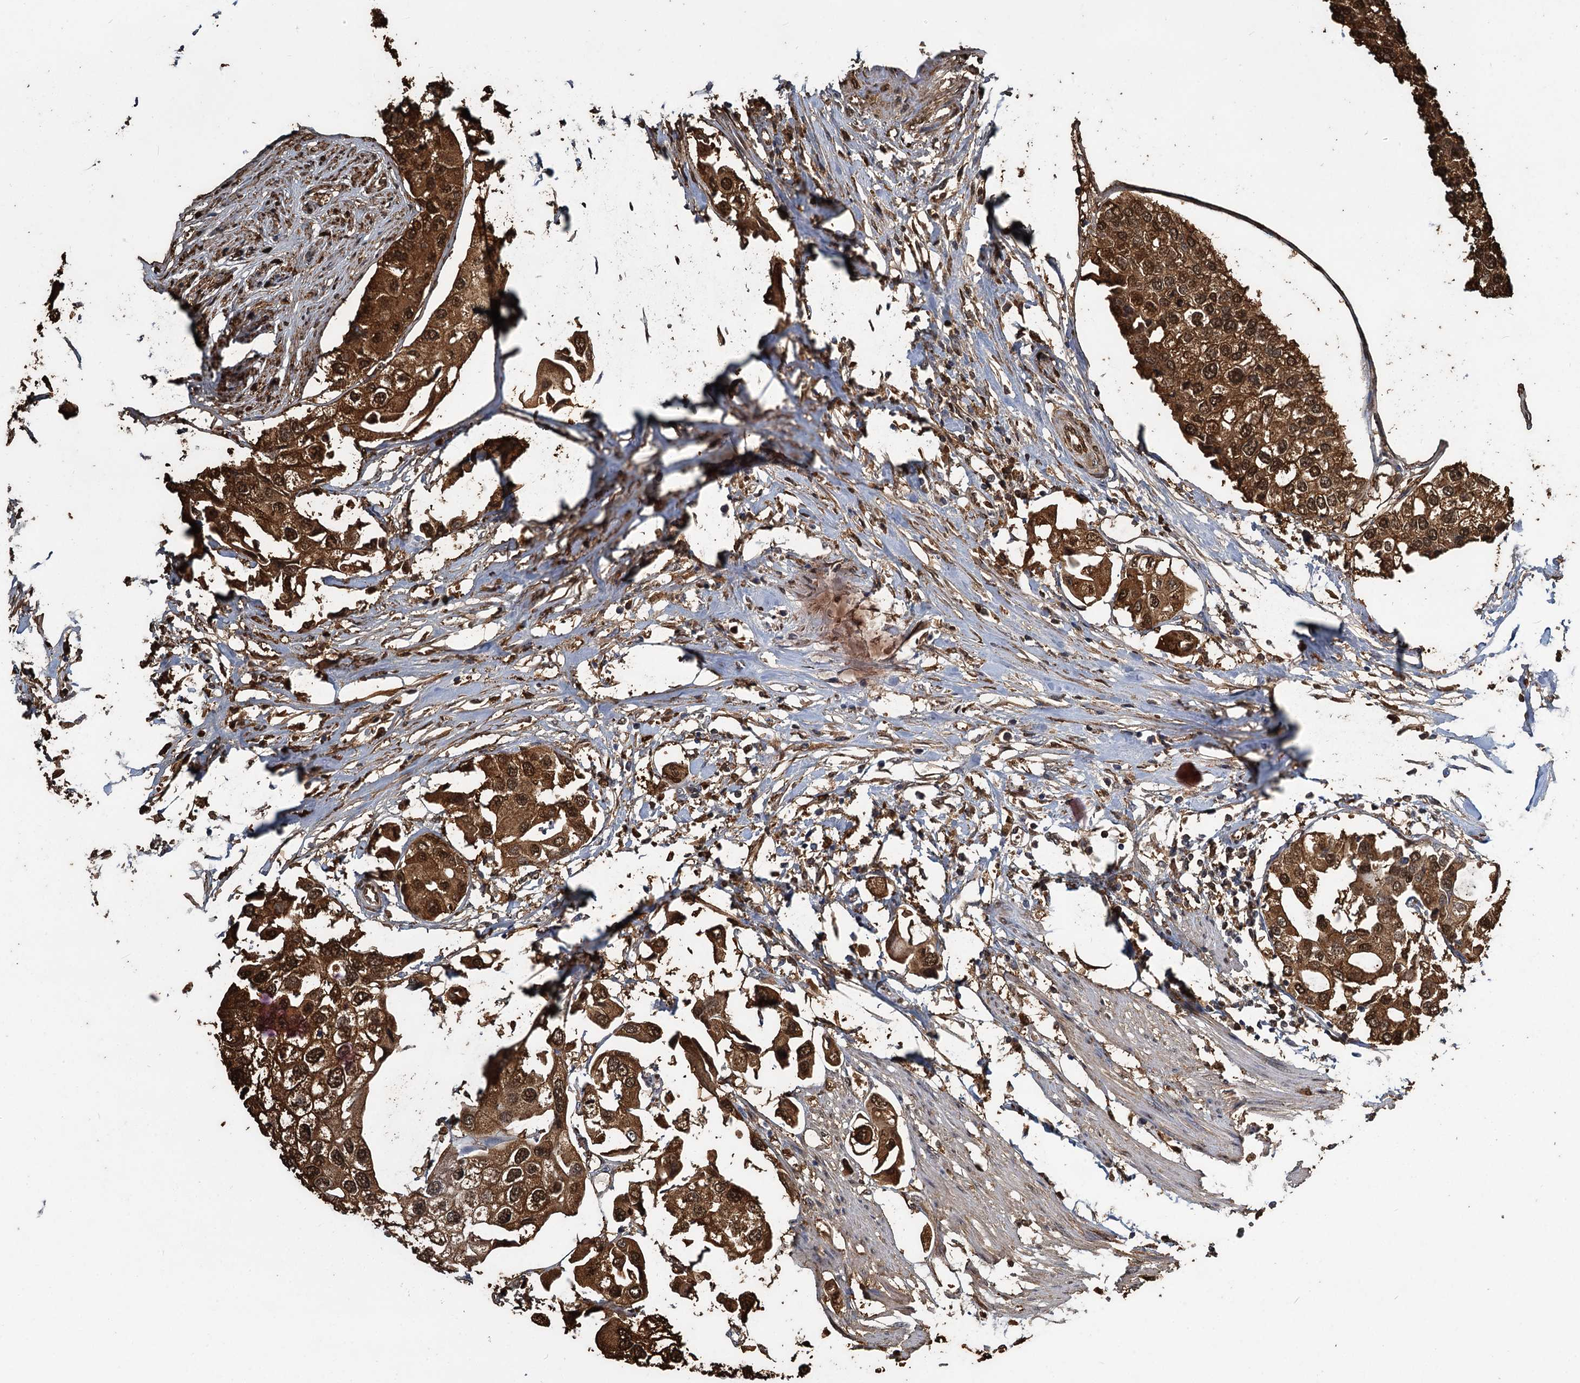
{"staining": {"intensity": "strong", "quantity": ">75%", "location": "cytoplasmic/membranous,nuclear"}, "tissue": "urothelial cancer", "cell_type": "Tumor cells", "image_type": "cancer", "snomed": [{"axis": "morphology", "description": "Urothelial carcinoma, High grade"}, {"axis": "topography", "description": "Urinary bladder"}], "caption": "A histopathology image of human urothelial cancer stained for a protein exhibits strong cytoplasmic/membranous and nuclear brown staining in tumor cells.", "gene": "S100A6", "patient": {"sex": "male", "age": 64}}